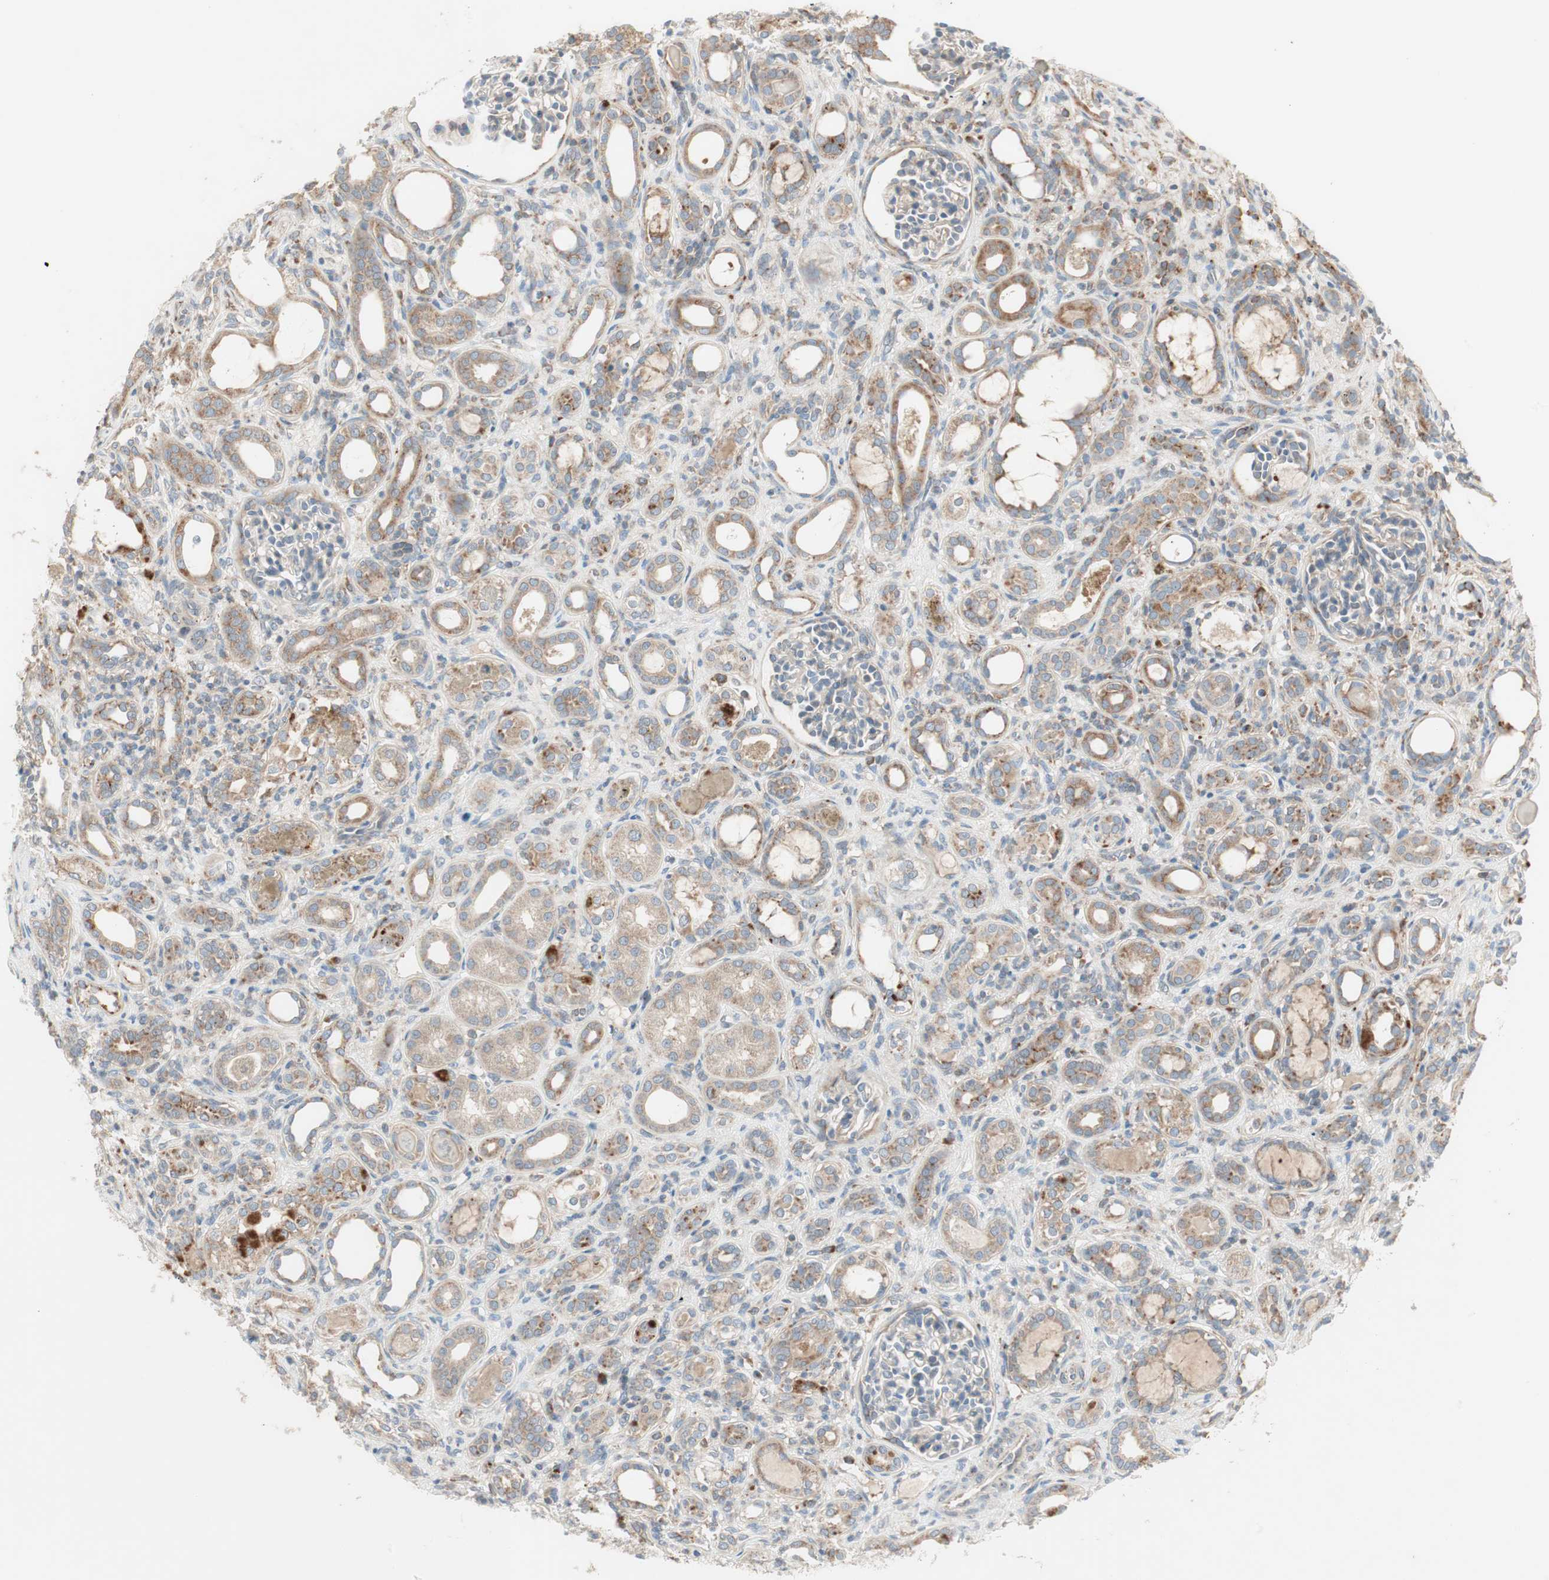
{"staining": {"intensity": "weak", "quantity": ">75%", "location": "cytoplasmic/membranous"}, "tissue": "kidney", "cell_type": "Cells in glomeruli", "image_type": "normal", "snomed": [{"axis": "morphology", "description": "Normal tissue, NOS"}, {"axis": "topography", "description": "Kidney"}], "caption": "IHC micrograph of benign kidney: human kidney stained using immunohistochemistry (IHC) shows low levels of weak protein expression localized specifically in the cytoplasmic/membranous of cells in glomeruli, appearing as a cytoplasmic/membranous brown color.", "gene": "RPL23", "patient": {"sex": "male", "age": 7}}